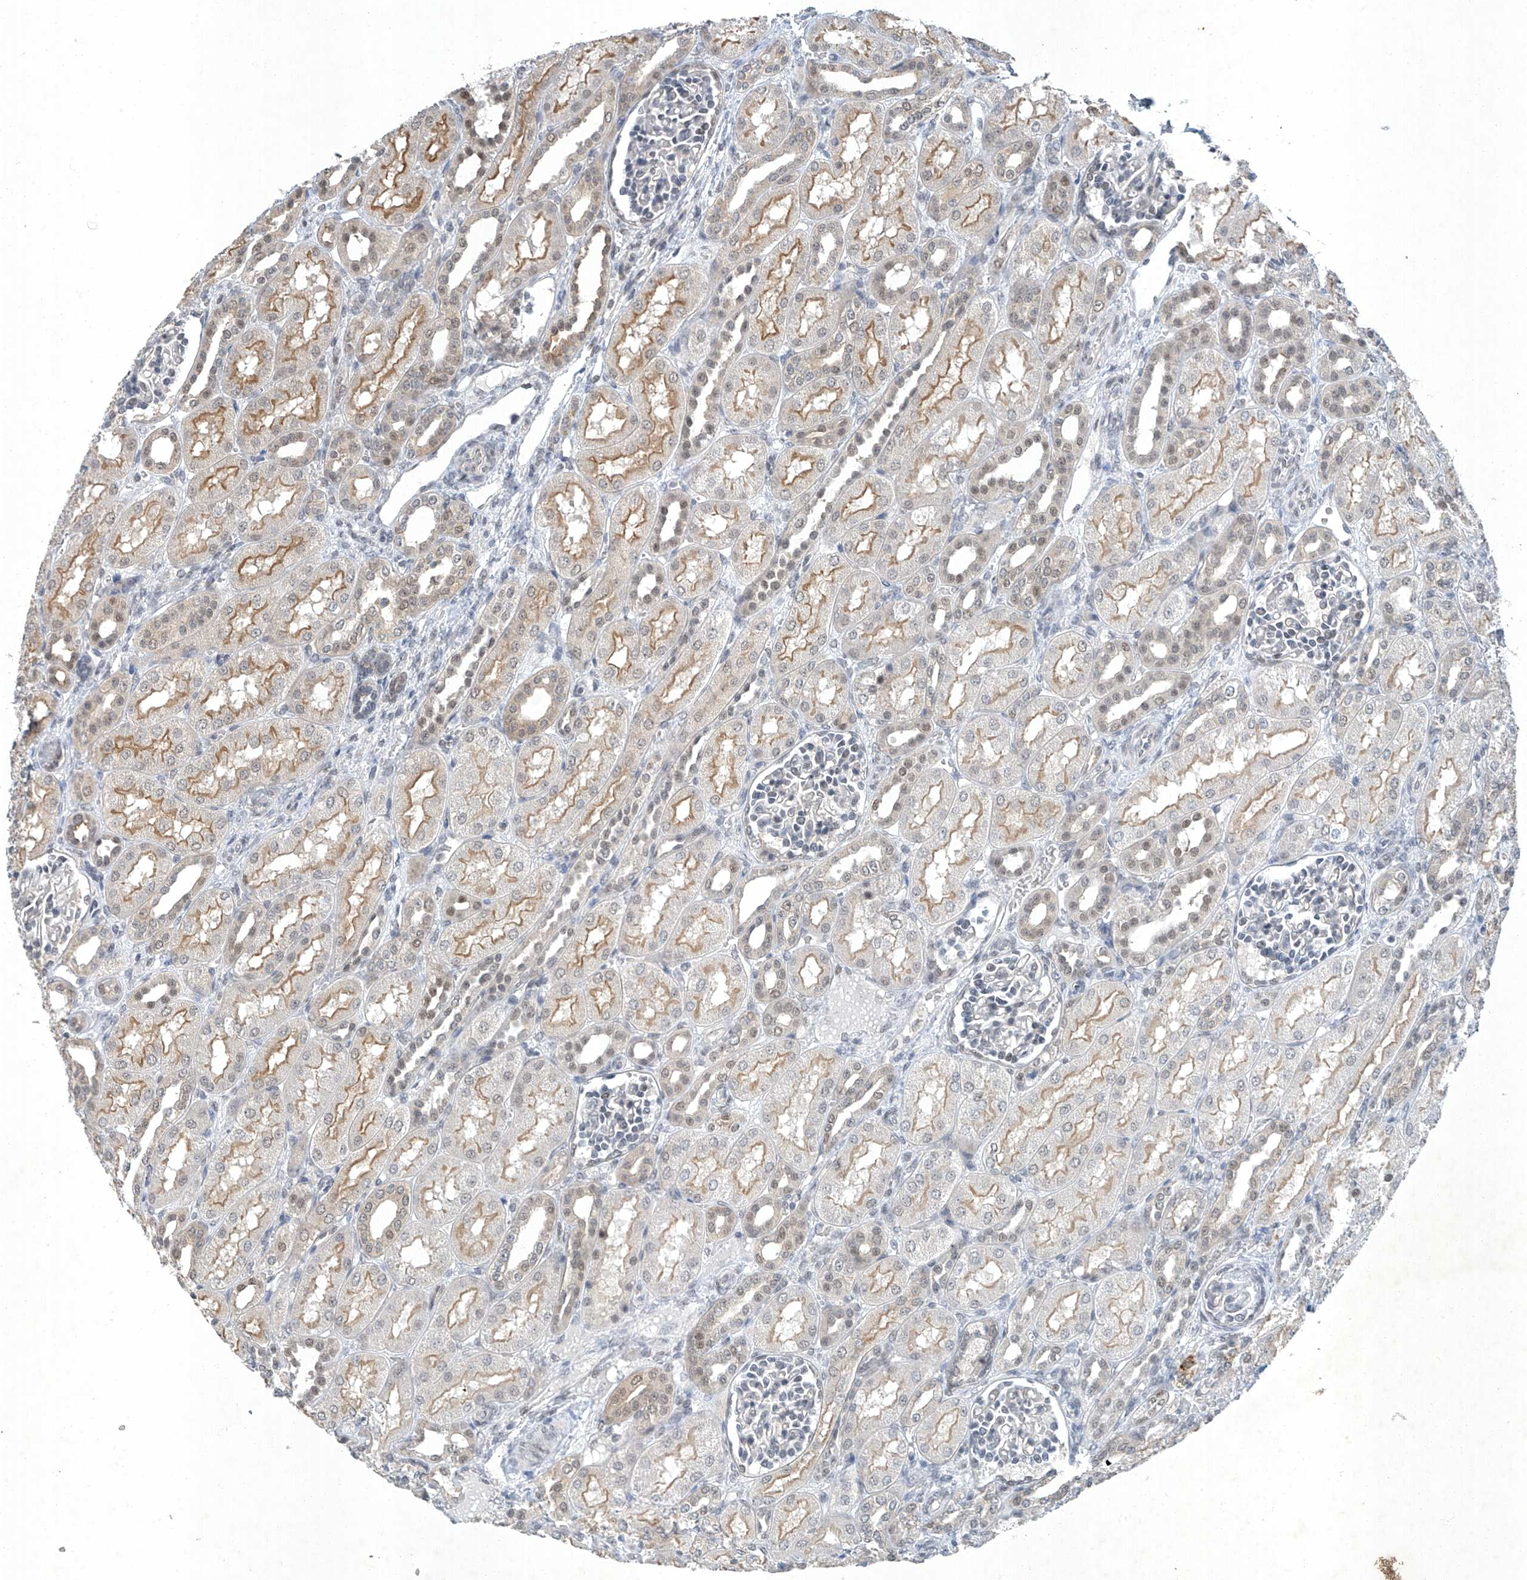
{"staining": {"intensity": "weak", "quantity": "<25%", "location": "nuclear"}, "tissue": "kidney", "cell_type": "Cells in glomeruli", "image_type": "normal", "snomed": [{"axis": "morphology", "description": "Normal tissue, NOS"}, {"axis": "morphology", "description": "Neoplasm, malignant, NOS"}, {"axis": "topography", "description": "Kidney"}], "caption": "An IHC micrograph of unremarkable kidney is shown. There is no staining in cells in glomeruli of kidney.", "gene": "TAF8", "patient": {"sex": "female", "age": 1}}